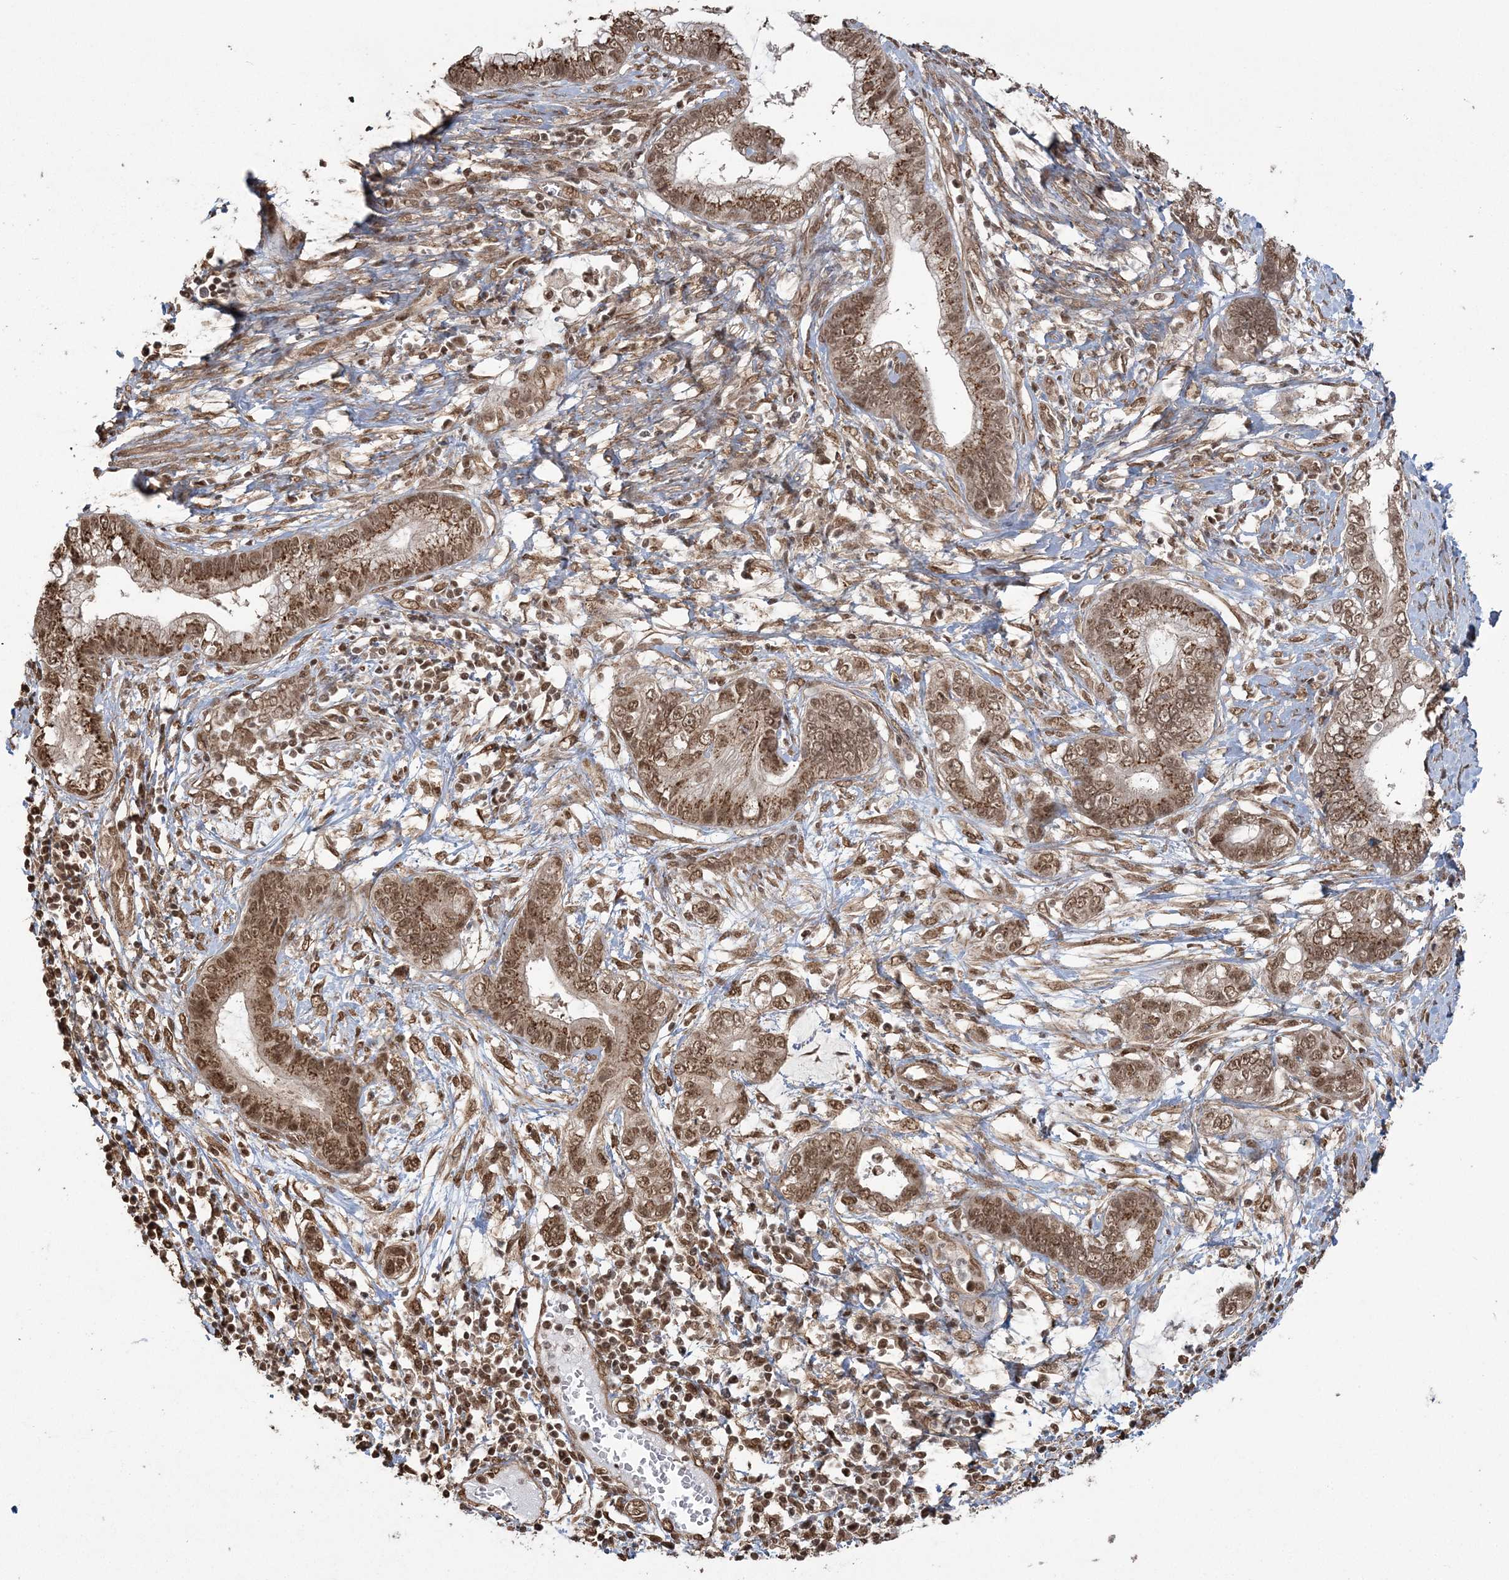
{"staining": {"intensity": "moderate", "quantity": ">75%", "location": "cytoplasmic/membranous,nuclear"}, "tissue": "cervical cancer", "cell_type": "Tumor cells", "image_type": "cancer", "snomed": [{"axis": "morphology", "description": "Adenocarcinoma, NOS"}, {"axis": "topography", "description": "Cervix"}], "caption": "Moderate cytoplasmic/membranous and nuclear expression for a protein is seen in approximately >75% of tumor cells of cervical adenocarcinoma using IHC.", "gene": "ZNF839", "patient": {"sex": "female", "age": 44}}